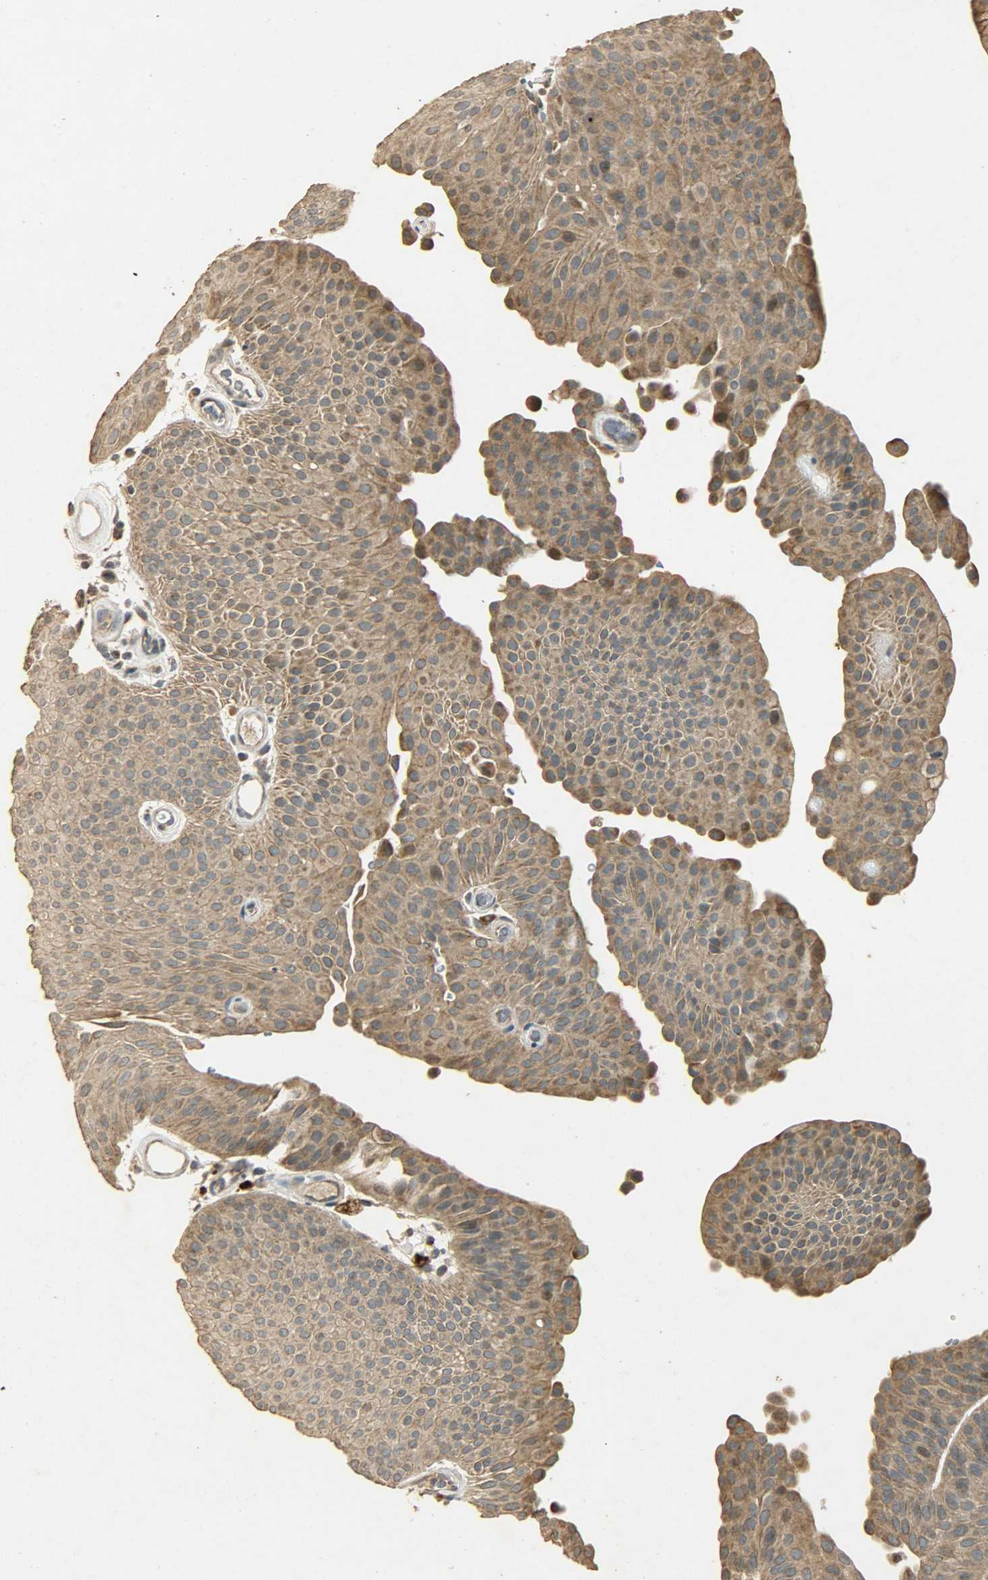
{"staining": {"intensity": "moderate", "quantity": ">75%", "location": "cytoplasmic/membranous"}, "tissue": "urothelial cancer", "cell_type": "Tumor cells", "image_type": "cancer", "snomed": [{"axis": "morphology", "description": "Urothelial carcinoma, Low grade"}, {"axis": "topography", "description": "Urinary bladder"}], "caption": "The micrograph shows immunohistochemical staining of urothelial cancer. There is moderate cytoplasmic/membranous expression is appreciated in approximately >75% of tumor cells. (DAB (3,3'-diaminobenzidine) = brown stain, brightfield microscopy at high magnification).", "gene": "ATP2B1", "patient": {"sex": "female", "age": 60}}